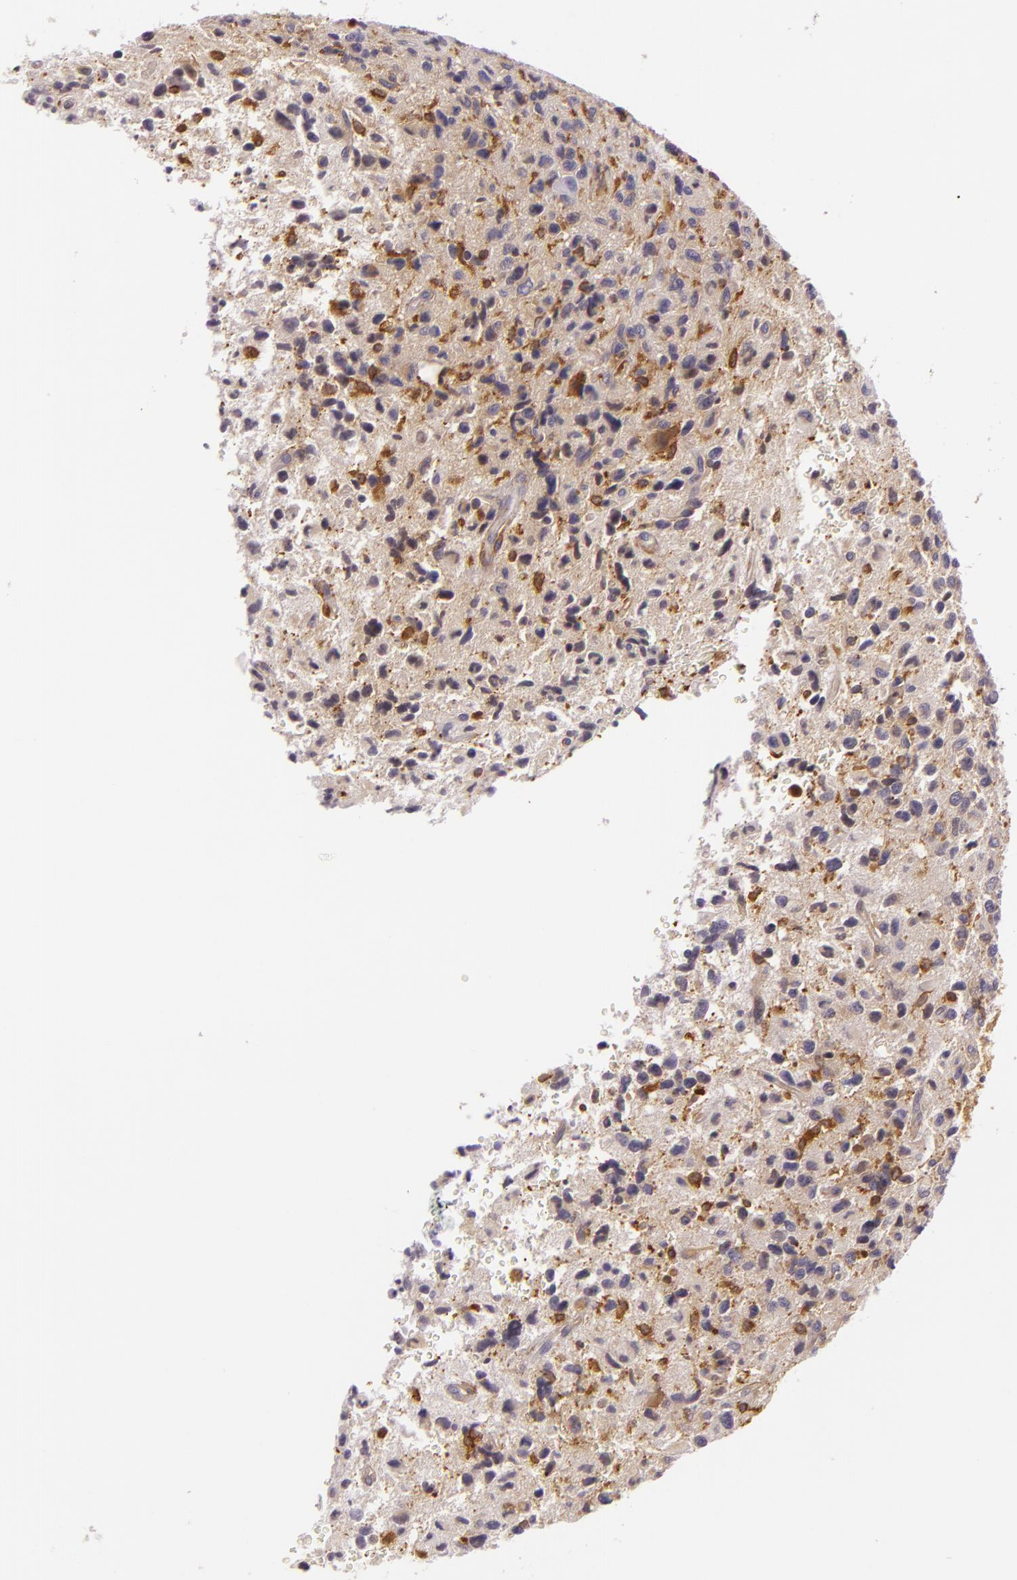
{"staining": {"intensity": "moderate", "quantity": ">75%", "location": "cytoplasmic/membranous"}, "tissue": "glioma", "cell_type": "Tumor cells", "image_type": "cancer", "snomed": [{"axis": "morphology", "description": "Glioma, malignant, High grade"}, {"axis": "topography", "description": "Brain"}], "caption": "Protein positivity by IHC shows moderate cytoplasmic/membranous expression in approximately >75% of tumor cells in glioma.", "gene": "TLN1", "patient": {"sex": "female", "age": 60}}